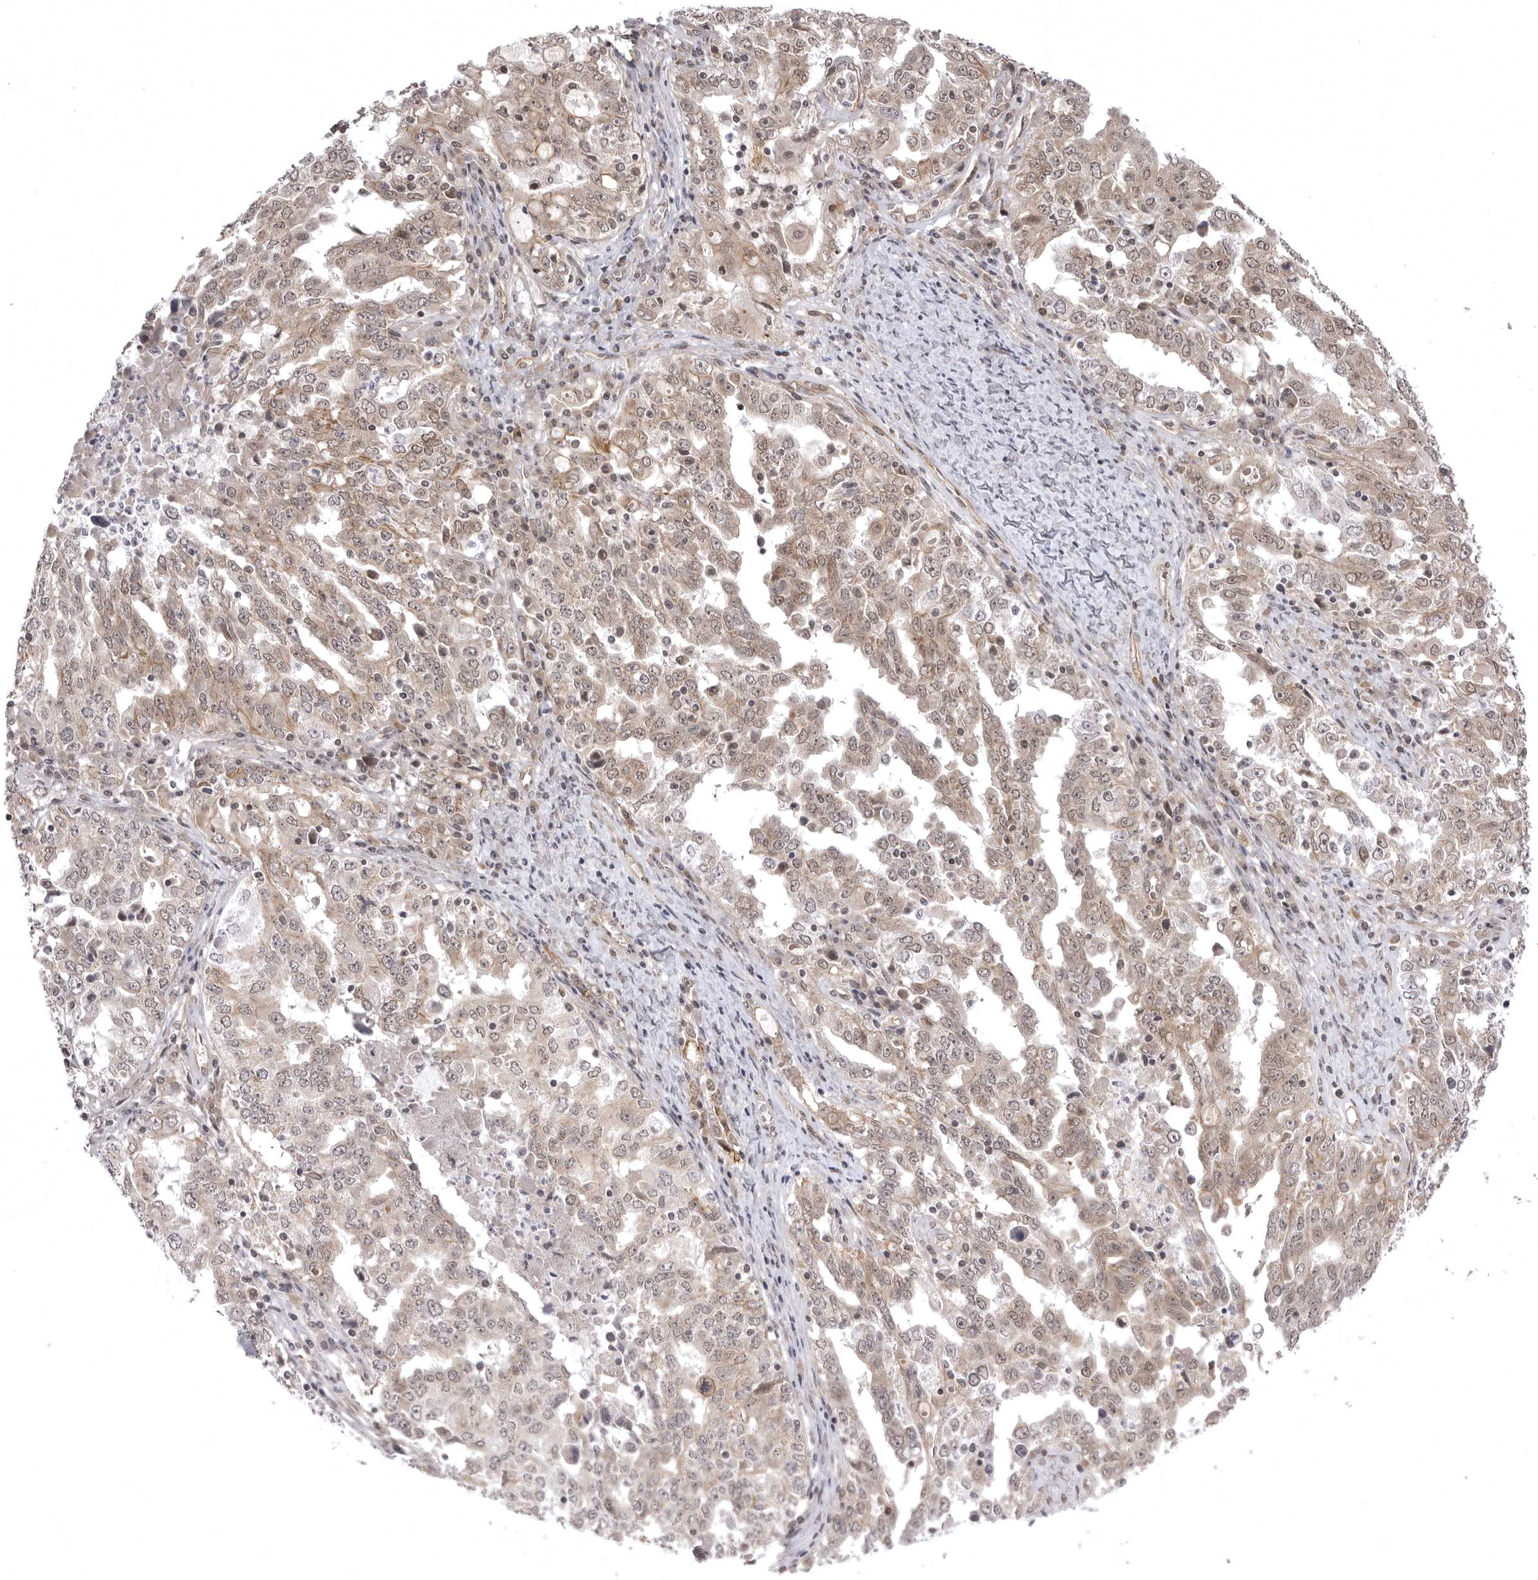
{"staining": {"intensity": "weak", "quantity": "25%-75%", "location": "cytoplasmic/membranous,nuclear"}, "tissue": "ovarian cancer", "cell_type": "Tumor cells", "image_type": "cancer", "snomed": [{"axis": "morphology", "description": "Carcinoma, endometroid"}, {"axis": "topography", "description": "Ovary"}], "caption": "This is an image of immunohistochemistry (IHC) staining of endometroid carcinoma (ovarian), which shows weak staining in the cytoplasmic/membranous and nuclear of tumor cells.", "gene": "SORBS1", "patient": {"sex": "female", "age": 62}}